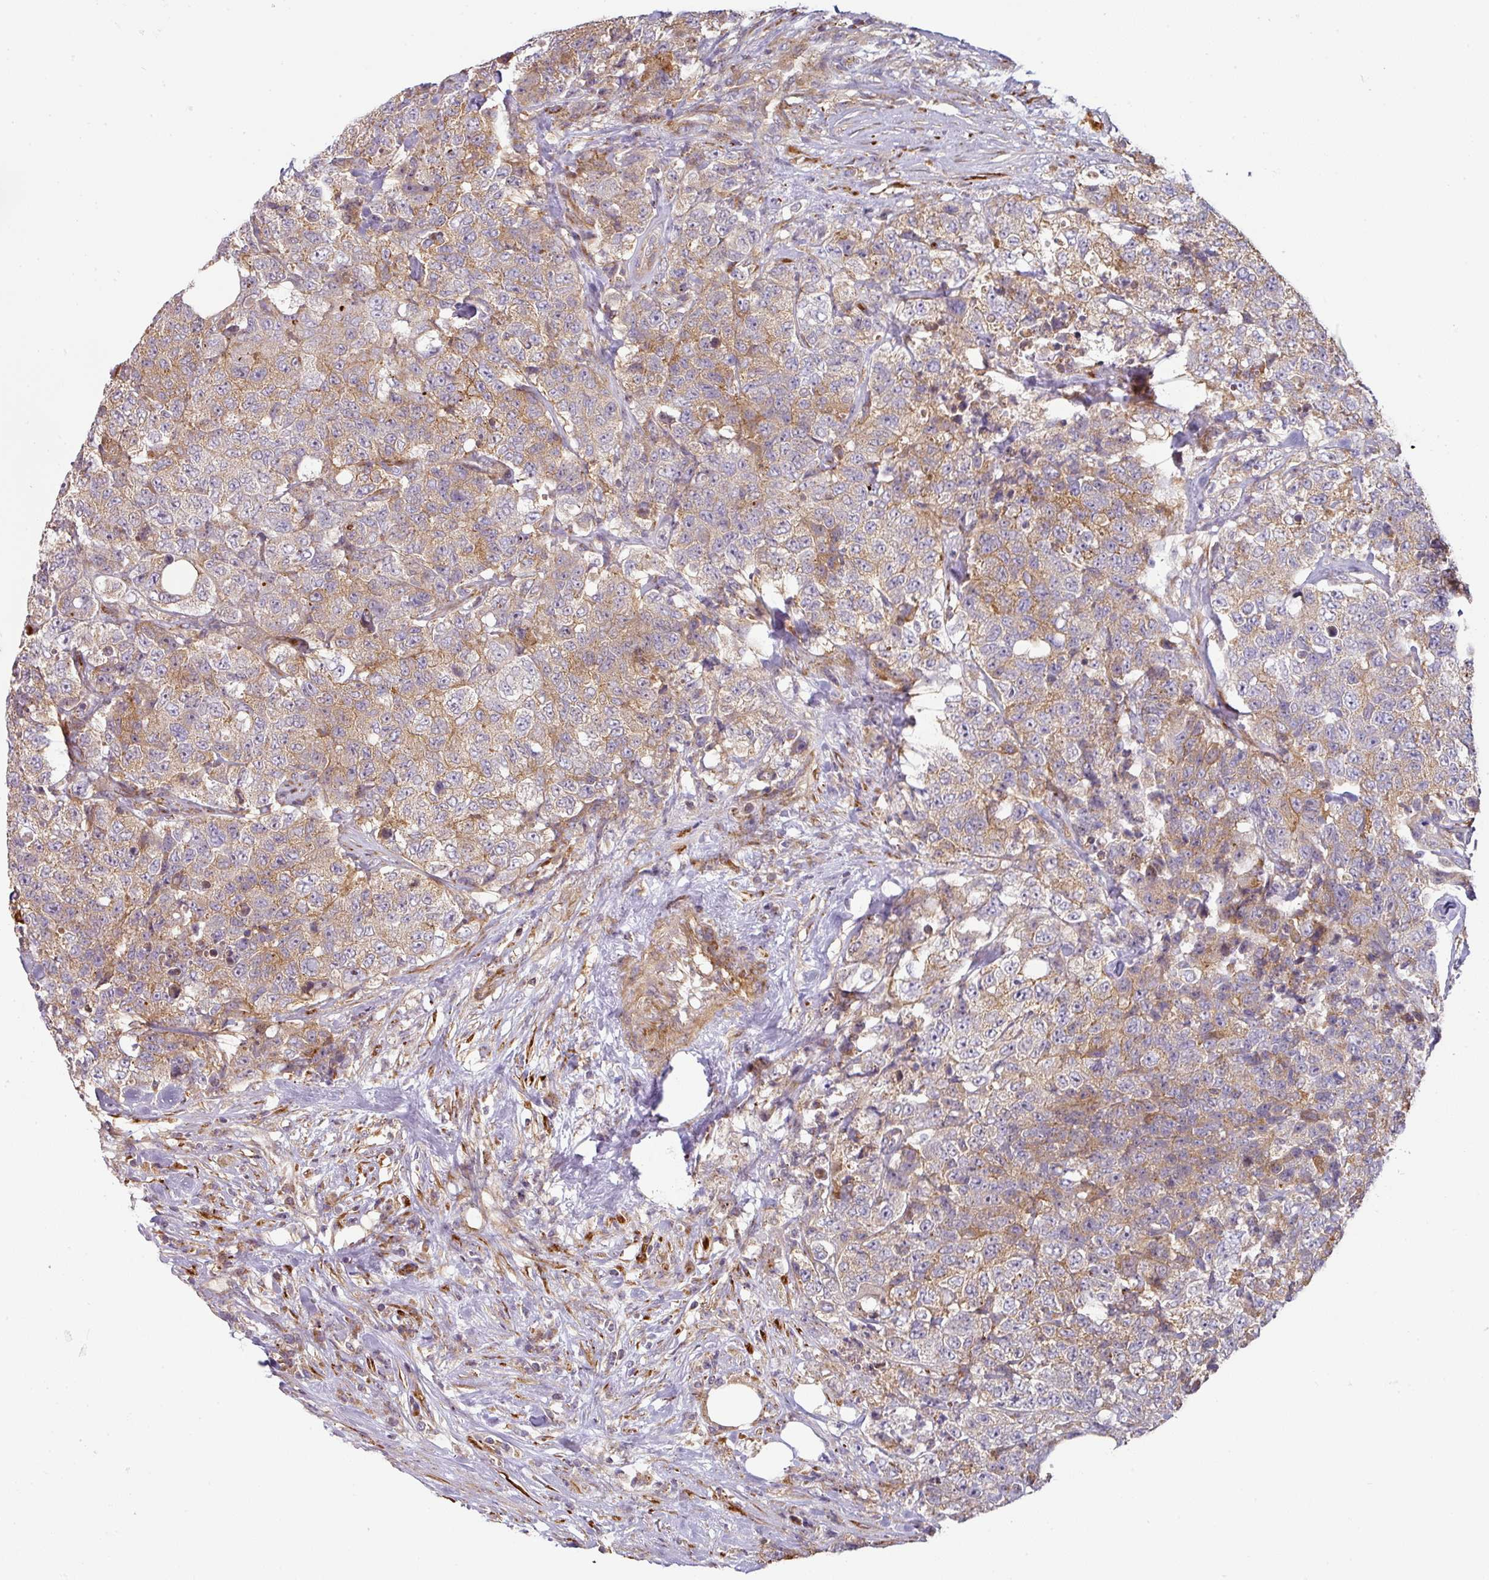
{"staining": {"intensity": "moderate", "quantity": "25%-75%", "location": "cytoplasmic/membranous"}, "tissue": "urothelial cancer", "cell_type": "Tumor cells", "image_type": "cancer", "snomed": [{"axis": "morphology", "description": "Urothelial carcinoma, High grade"}, {"axis": "topography", "description": "Urinary bladder"}], "caption": "Urothelial carcinoma (high-grade) tissue exhibits moderate cytoplasmic/membranous positivity in approximately 25%-75% of tumor cells, visualized by immunohistochemistry. The staining was performed using DAB to visualize the protein expression in brown, while the nuclei were stained in blue with hematoxylin (Magnification: 20x).", "gene": "CASP2", "patient": {"sex": "female", "age": 78}}